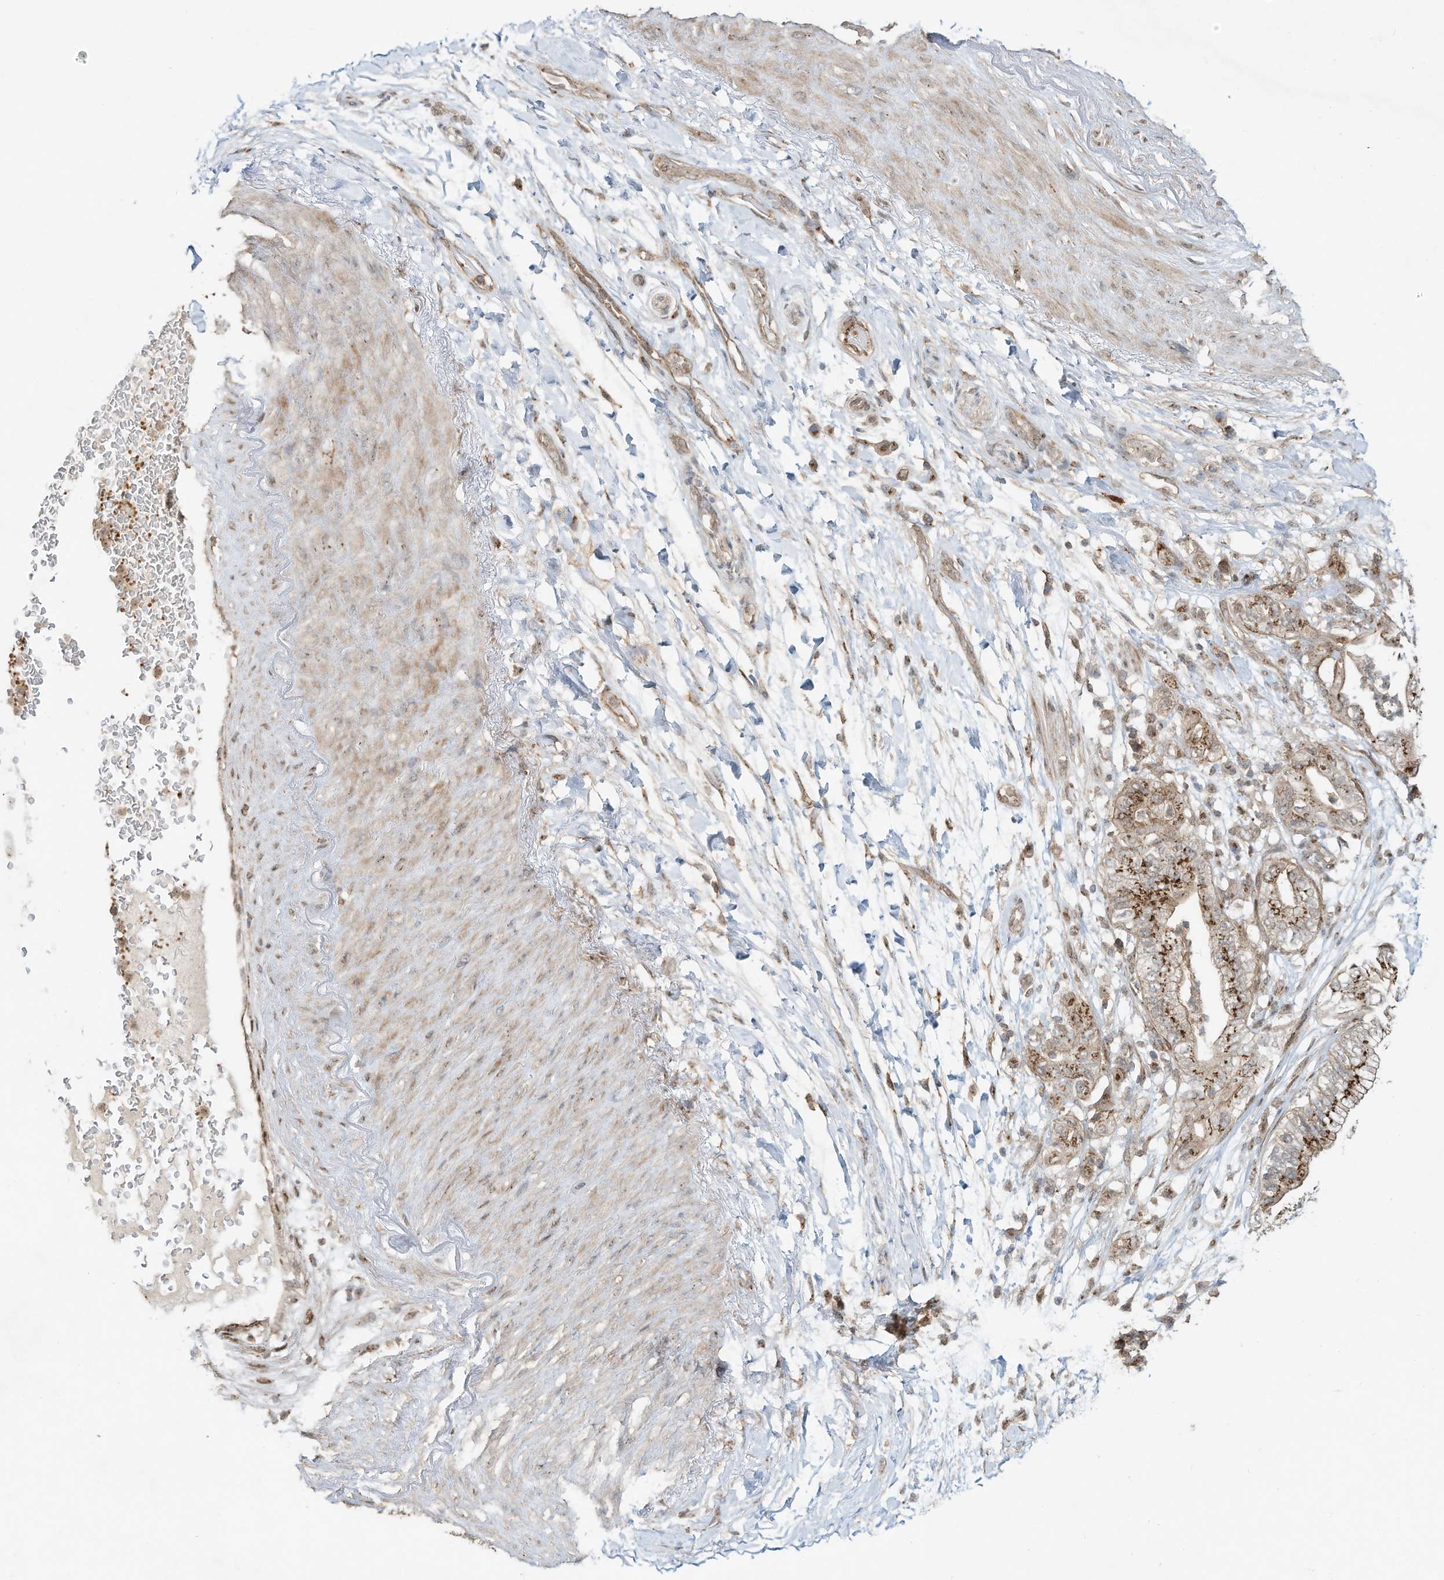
{"staining": {"intensity": "moderate", "quantity": "25%-75%", "location": "cytoplasmic/membranous"}, "tissue": "pancreatic cancer", "cell_type": "Tumor cells", "image_type": "cancer", "snomed": [{"axis": "morphology", "description": "Adenocarcinoma, NOS"}, {"axis": "topography", "description": "Pancreas"}], "caption": "Pancreatic cancer (adenocarcinoma) stained with a protein marker demonstrates moderate staining in tumor cells.", "gene": "CUX1", "patient": {"sex": "female", "age": 73}}